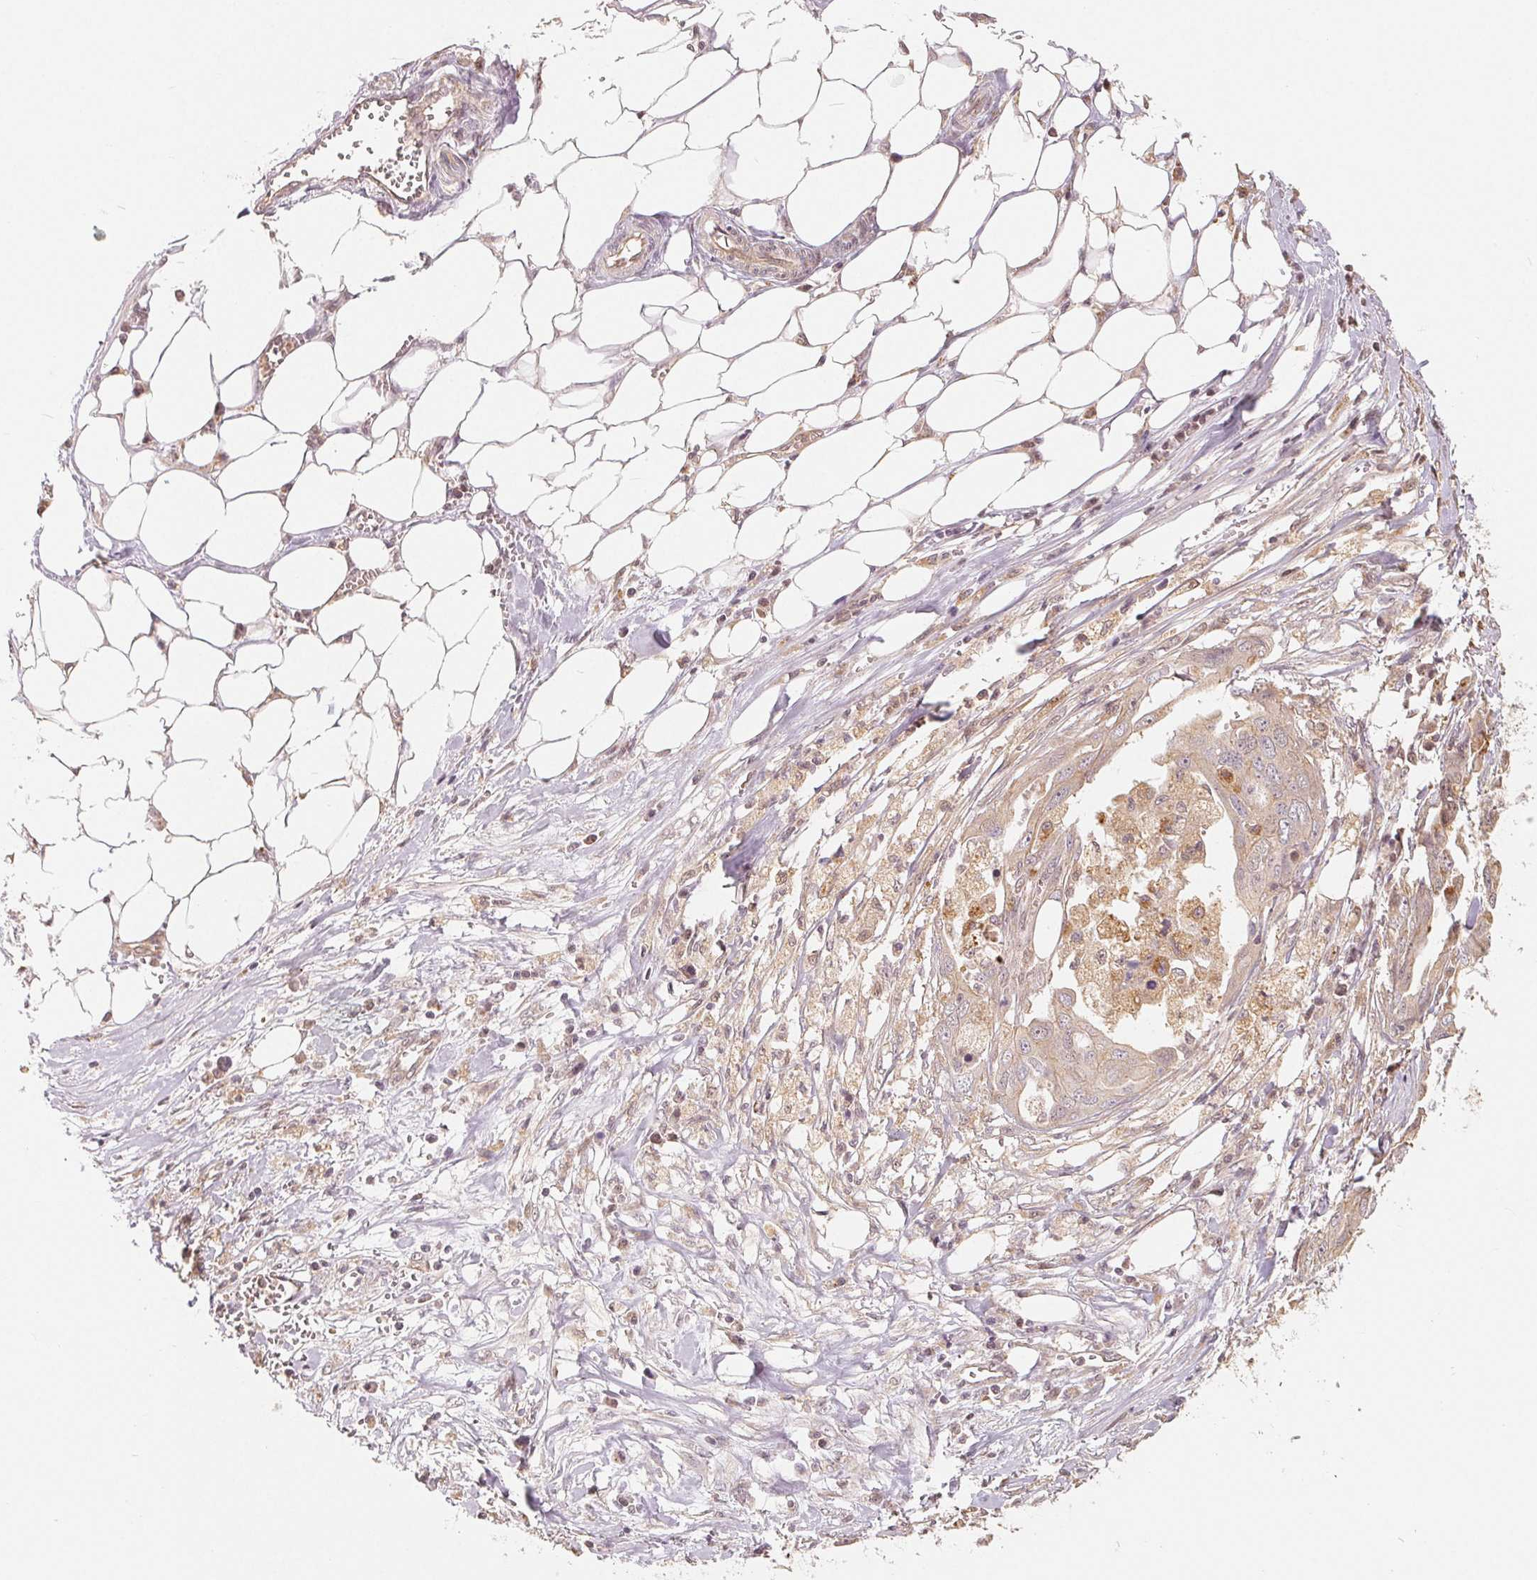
{"staining": {"intensity": "weak", "quantity": ">75%", "location": "cytoplasmic/membranous"}, "tissue": "ovarian cancer", "cell_type": "Tumor cells", "image_type": "cancer", "snomed": [{"axis": "morphology", "description": "Carcinoma, endometroid"}, {"axis": "topography", "description": "Ovary"}], "caption": "Immunohistochemical staining of human ovarian endometroid carcinoma shows low levels of weak cytoplasmic/membranous expression in approximately >75% of tumor cells. Using DAB (3,3'-diaminobenzidine) (brown) and hematoxylin (blue) stains, captured at high magnification using brightfield microscopy.", "gene": "GUSB", "patient": {"sex": "female", "age": 70}}